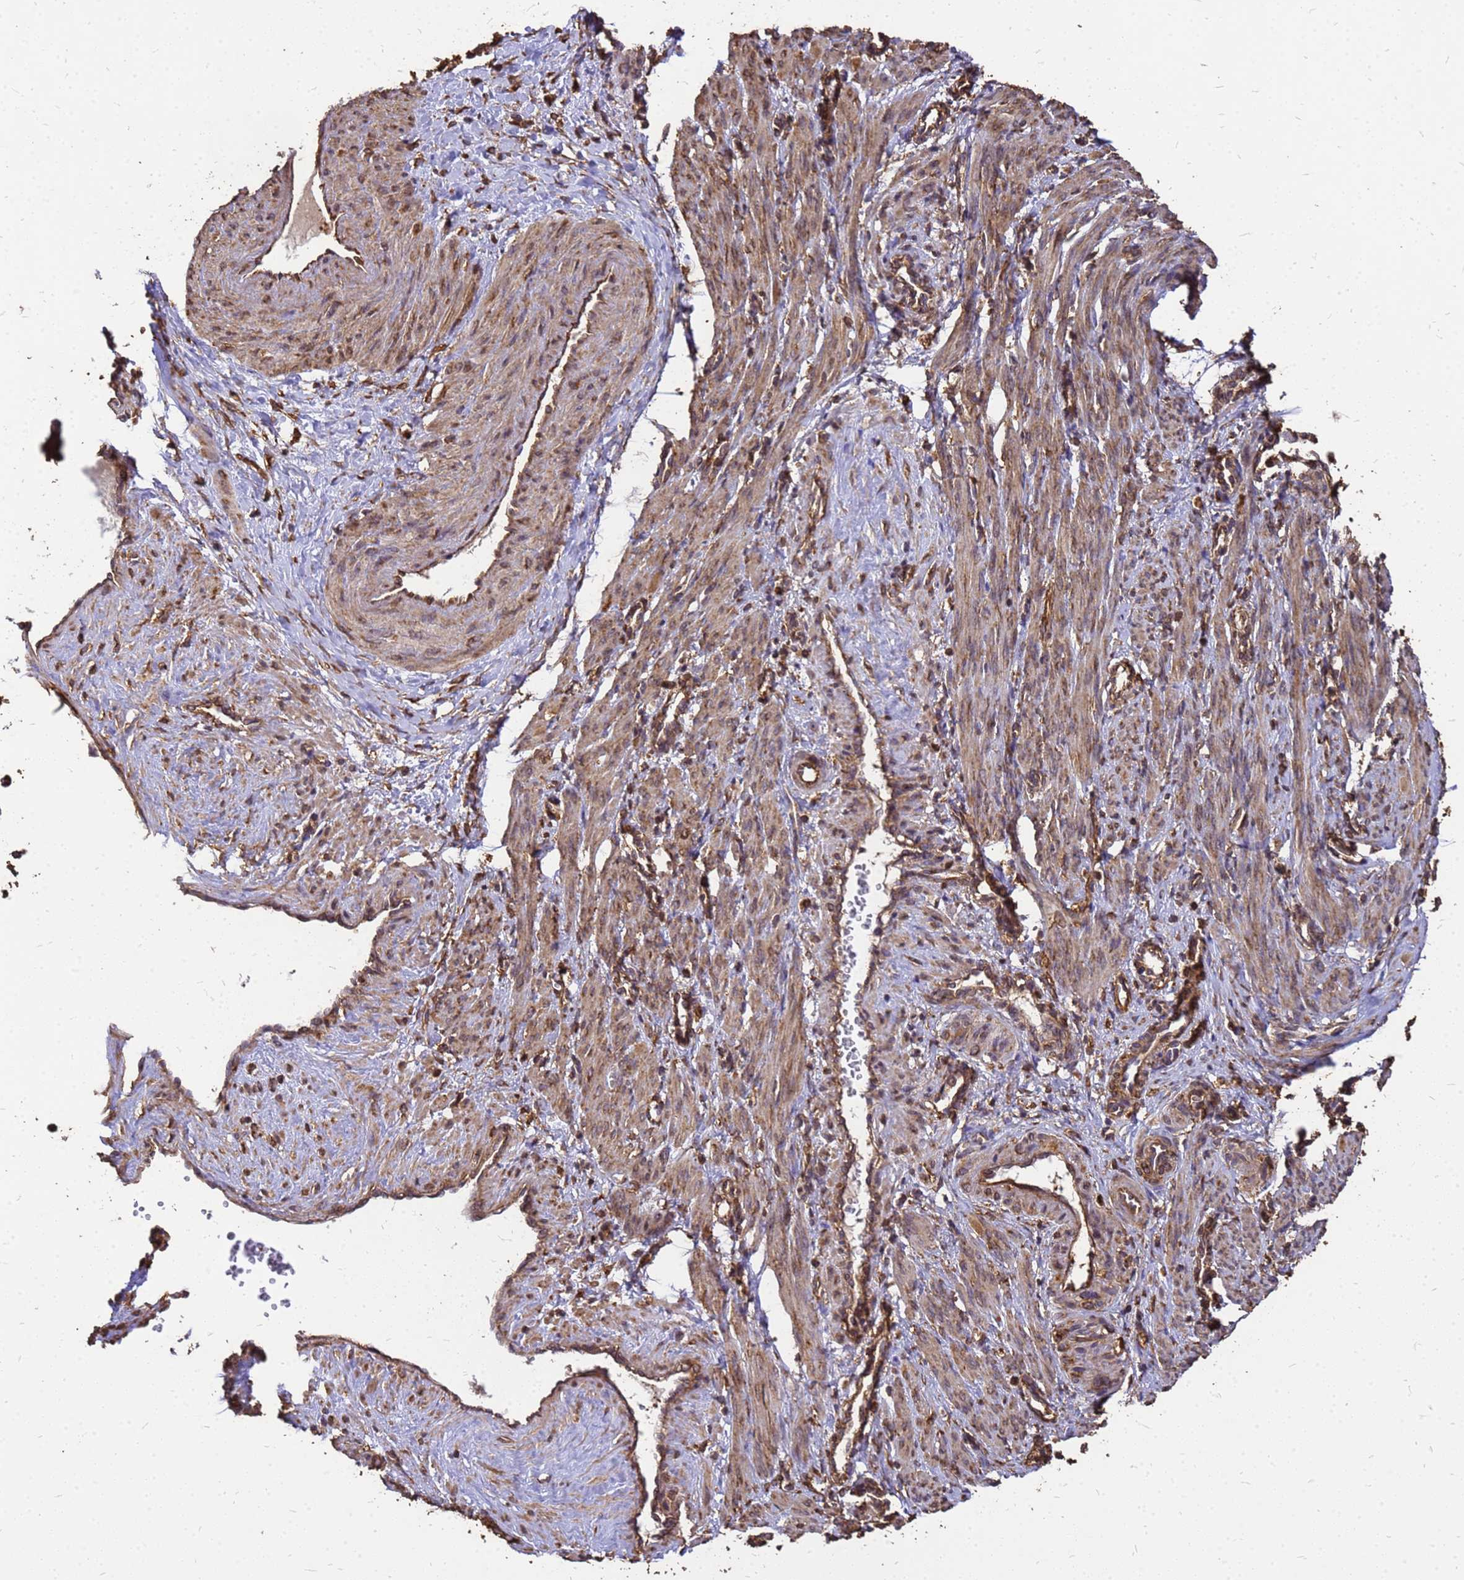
{"staining": {"intensity": "moderate", "quantity": "25%-75%", "location": "cytoplasmic/membranous"}, "tissue": "smooth muscle", "cell_type": "Smooth muscle cells", "image_type": "normal", "snomed": [{"axis": "morphology", "description": "Normal tissue, NOS"}, {"axis": "topography", "description": "Endometrium"}], "caption": "Smooth muscle stained for a protein (brown) reveals moderate cytoplasmic/membranous positive expression in approximately 25%-75% of smooth muscle cells.", "gene": "ZNF618", "patient": {"sex": "female", "age": 33}}